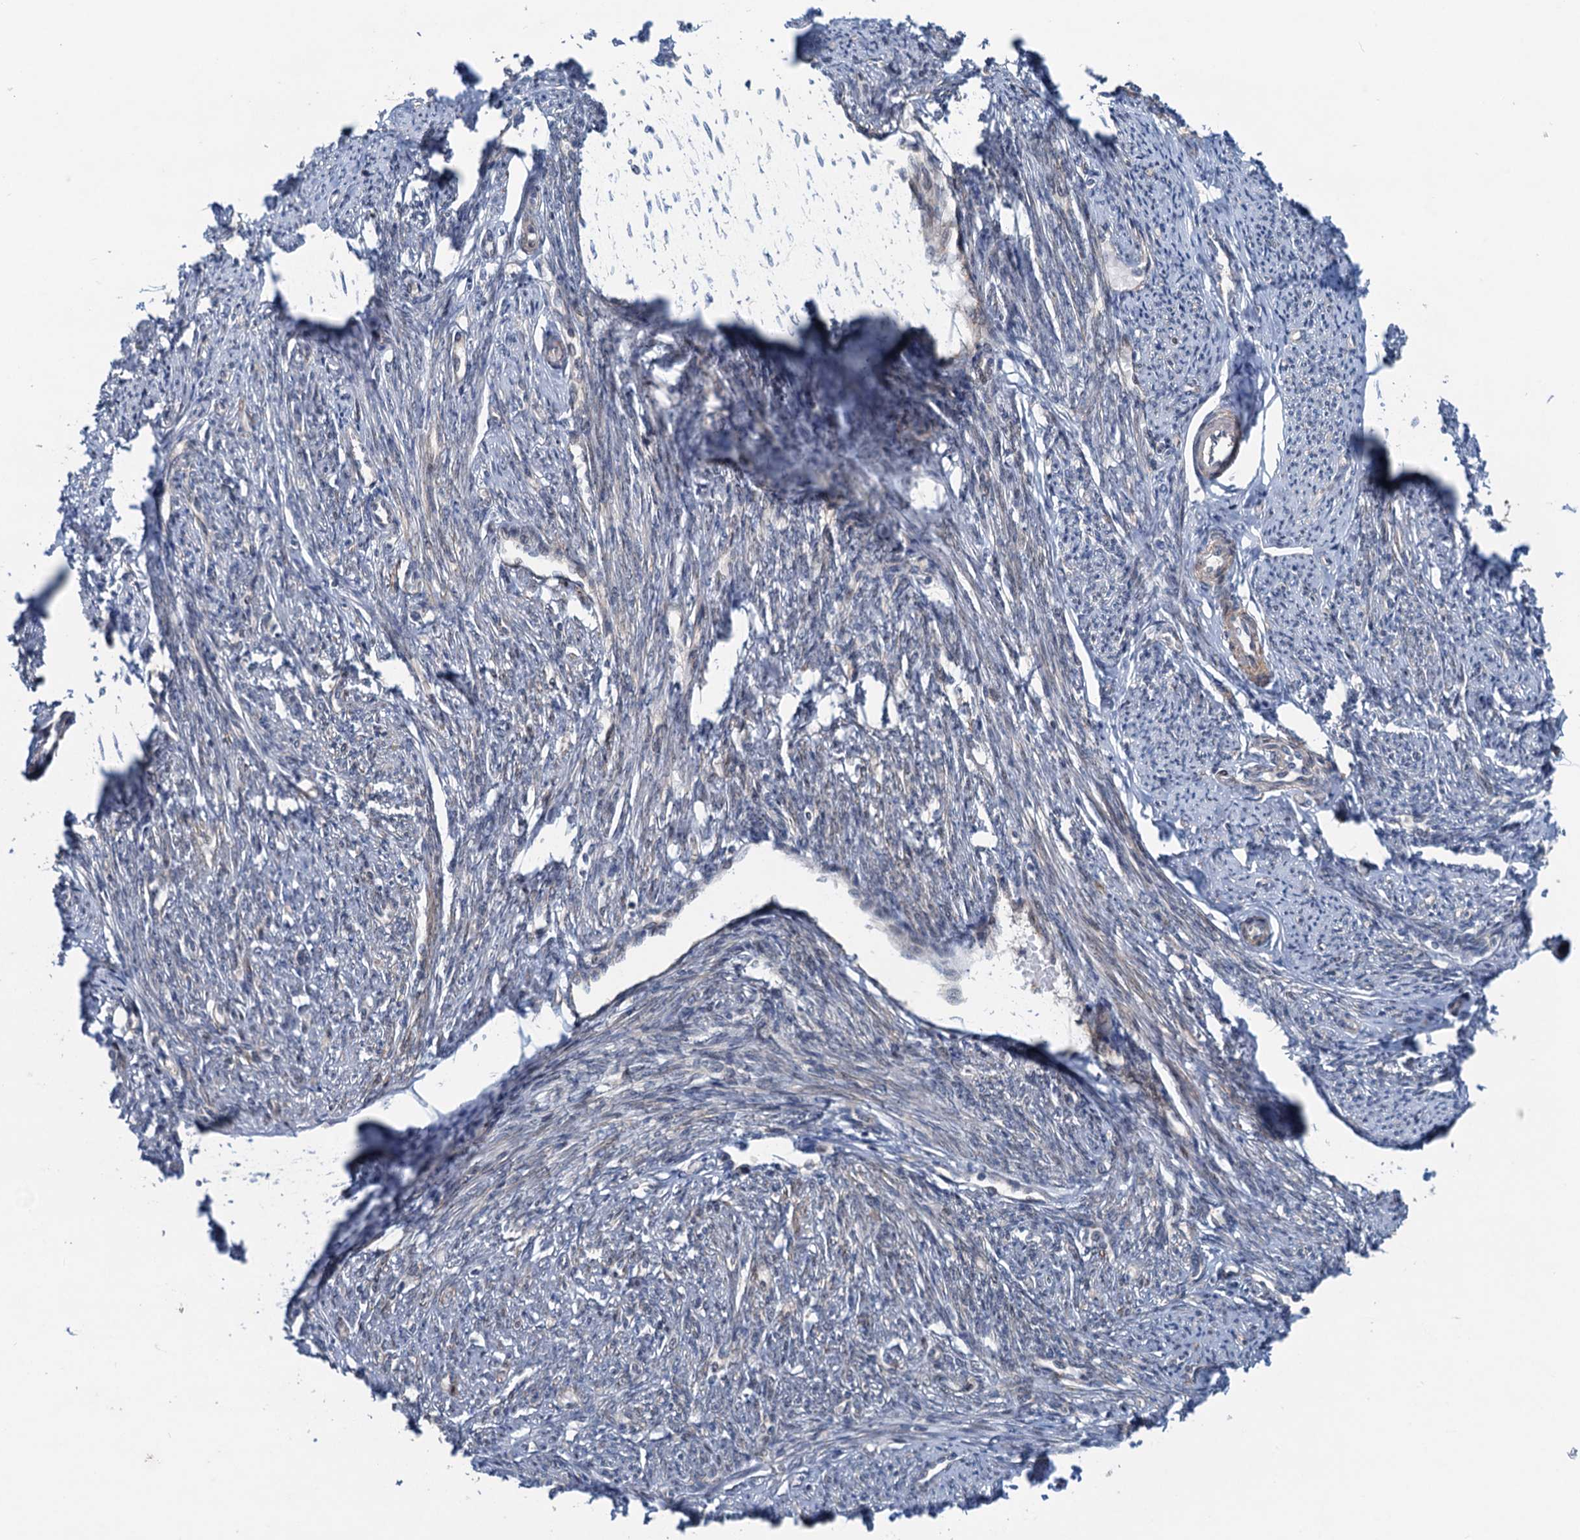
{"staining": {"intensity": "moderate", "quantity": "25%-75%", "location": "cytoplasmic/membranous"}, "tissue": "smooth muscle", "cell_type": "Smooth muscle cells", "image_type": "normal", "snomed": [{"axis": "morphology", "description": "Normal tissue, NOS"}, {"axis": "topography", "description": "Smooth muscle"}, {"axis": "topography", "description": "Uterus"}], "caption": "Normal smooth muscle reveals moderate cytoplasmic/membranous staining in approximately 25%-75% of smooth muscle cells, visualized by immunohistochemistry. (IHC, brightfield microscopy, high magnification).", "gene": "DYNC2I2", "patient": {"sex": "female", "age": 59}}